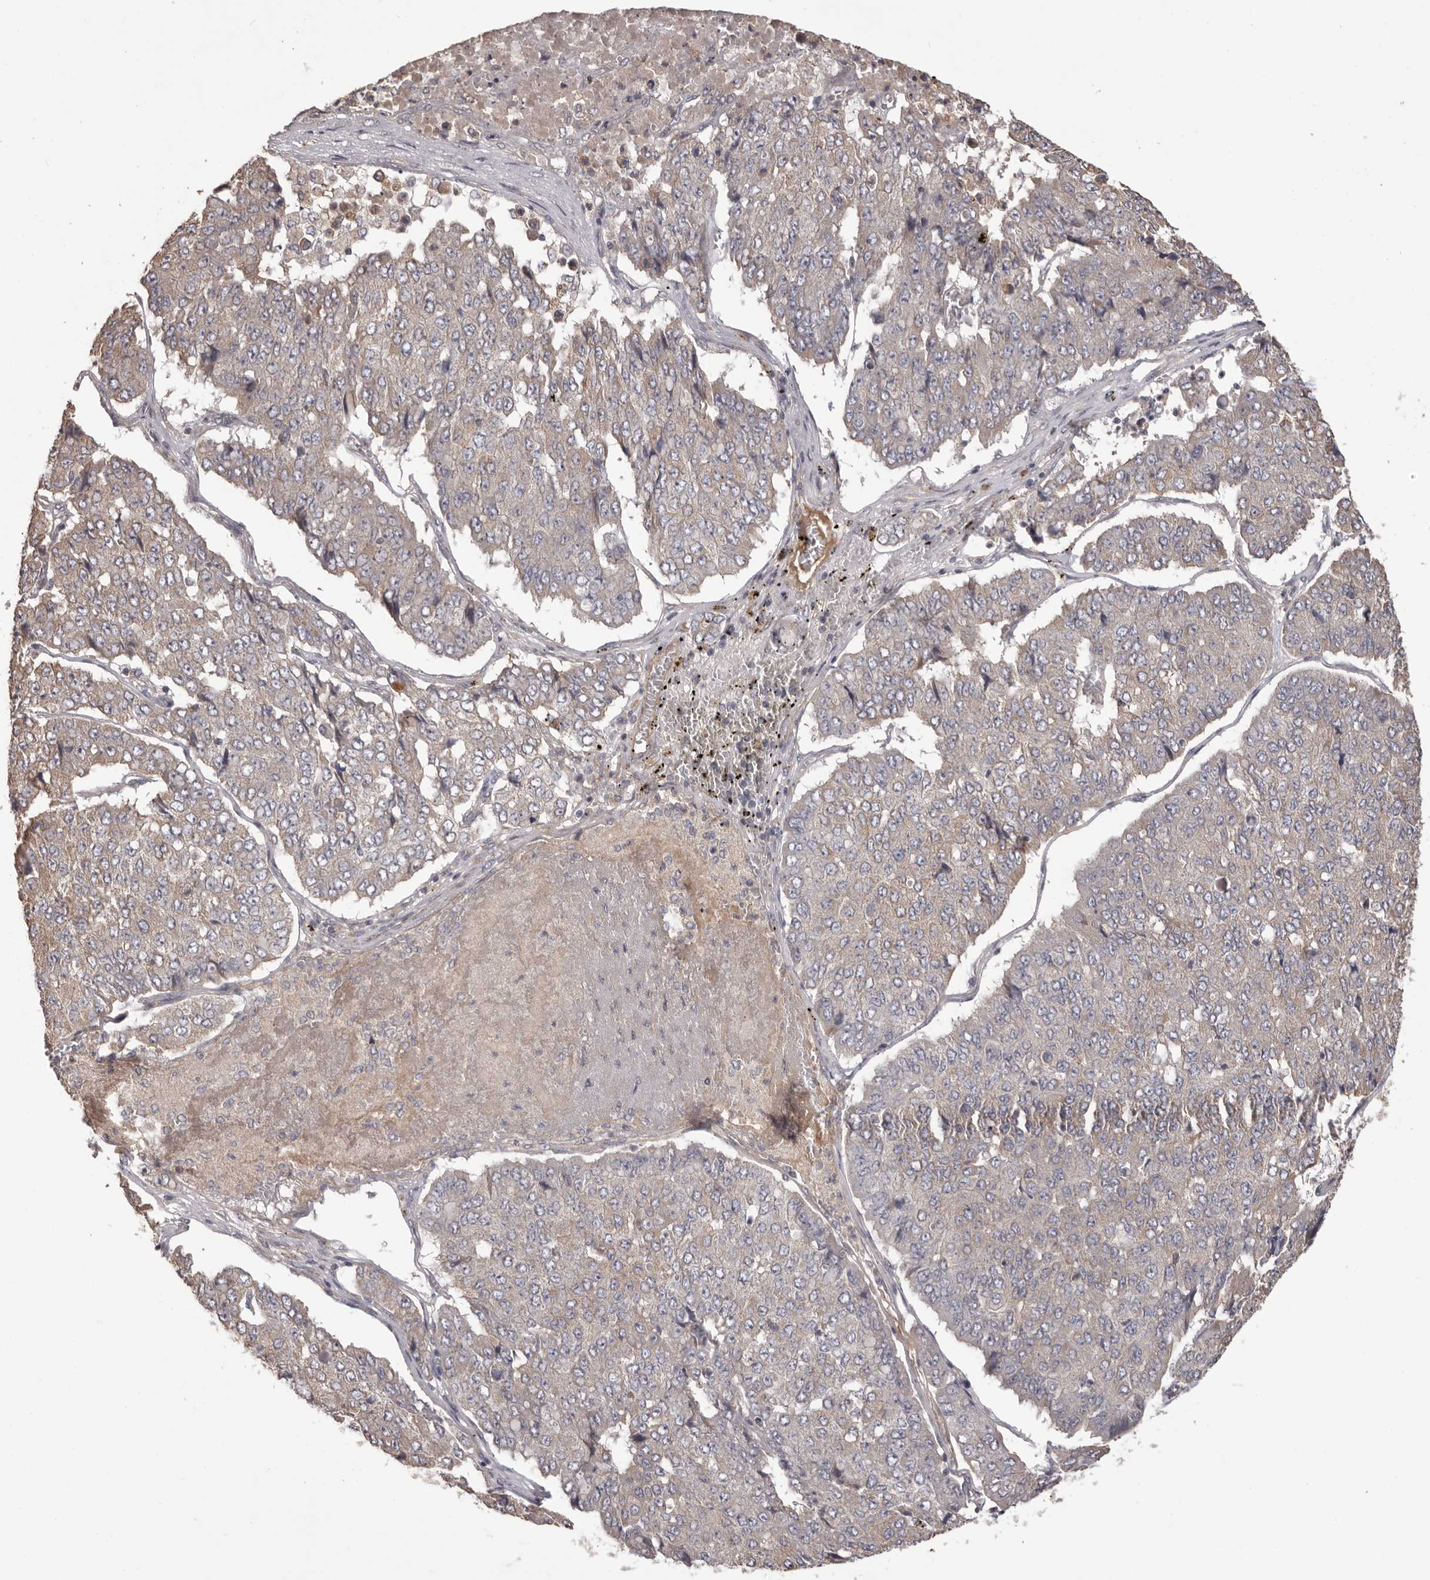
{"staining": {"intensity": "weak", "quantity": "<25%", "location": "cytoplasmic/membranous"}, "tissue": "pancreatic cancer", "cell_type": "Tumor cells", "image_type": "cancer", "snomed": [{"axis": "morphology", "description": "Adenocarcinoma, NOS"}, {"axis": "topography", "description": "Pancreas"}], "caption": "Pancreatic cancer stained for a protein using immunohistochemistry (IHC) displays no expression tumor cells.", "gene": "HRH1", "patient": {"sex": "male", "age": 50}}